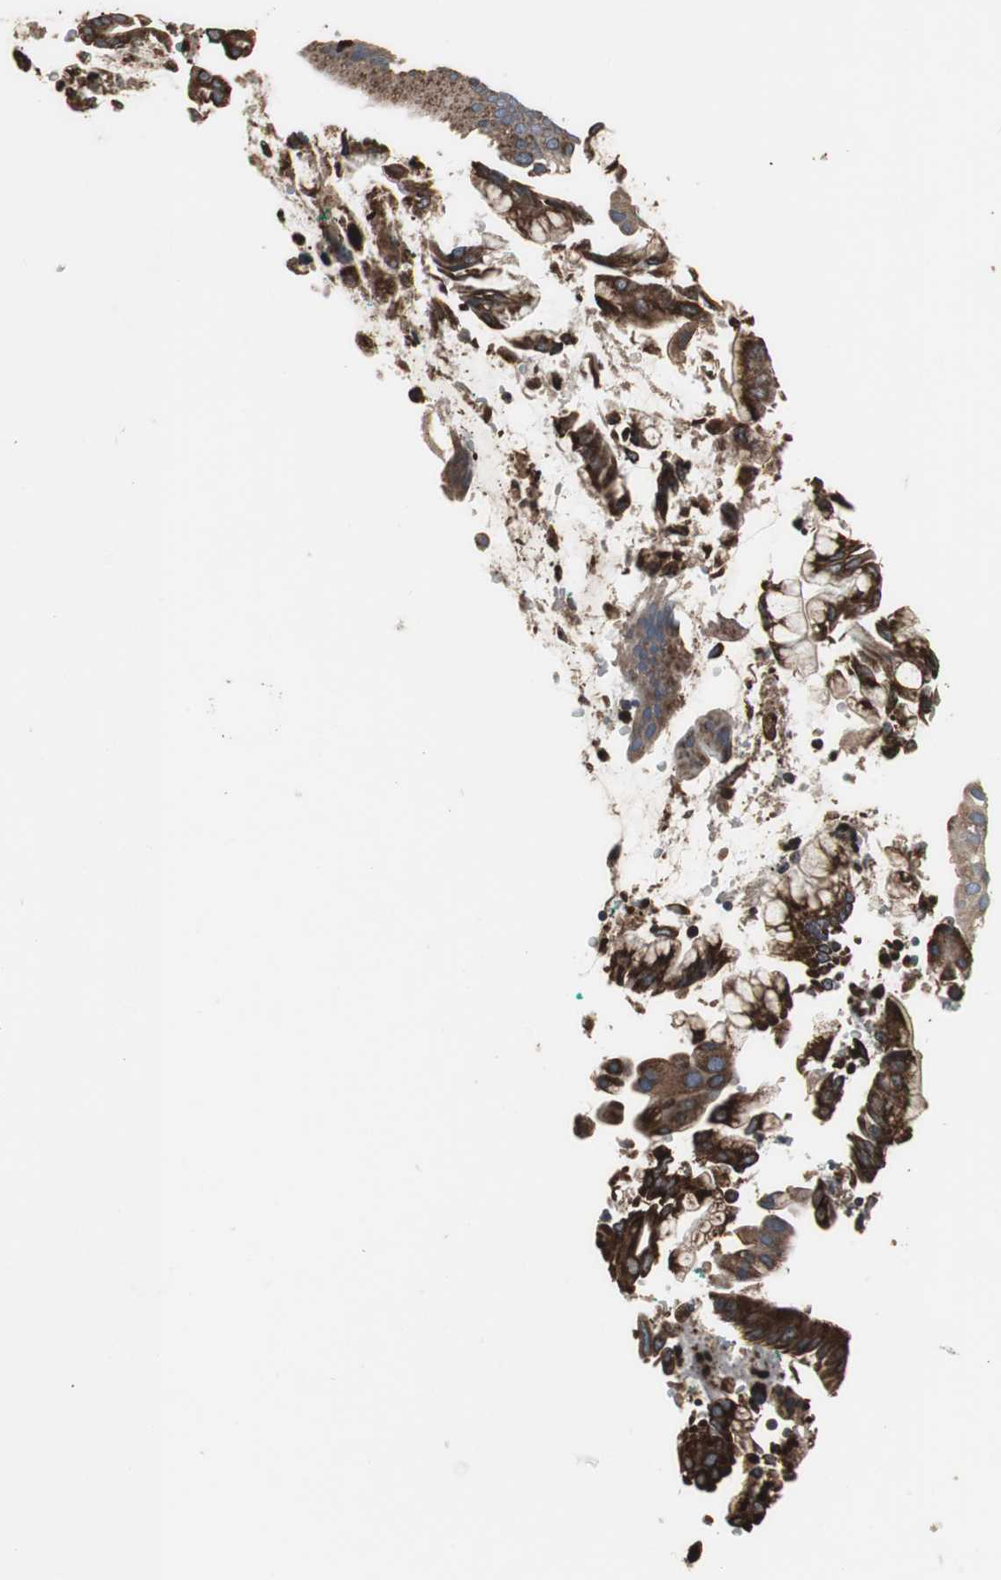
{"staining": {"intensity": "strong", "quantity": ">75%", "location": "cytoplasmic/membranous"}, "tissue": "pancreatic cancer", "cell_type": "Tumor cells", "image_type": "cancer", "snomed": [{"axis": "morphology", "description": "Adenocarcinoma, NOS"}, {"axis": "morphology", "description": "Adenocarcinoma, metastatic, NOS"}, {"axis": "topography", "description": "Lymph node"}, {"axis": "topography", "description": "Pancreas"}, {"axis": "topography", "description": "Duodenum"}], "caption": "Pancreatic cancer (adenocarcinoma) was stained to show a protein in brown. There is high levels of strong cytoplasmic/membranous expression in approximately >75% of tumor cells.", "gene": "CALU", "patient": {"sex": "female", "age": 64}}